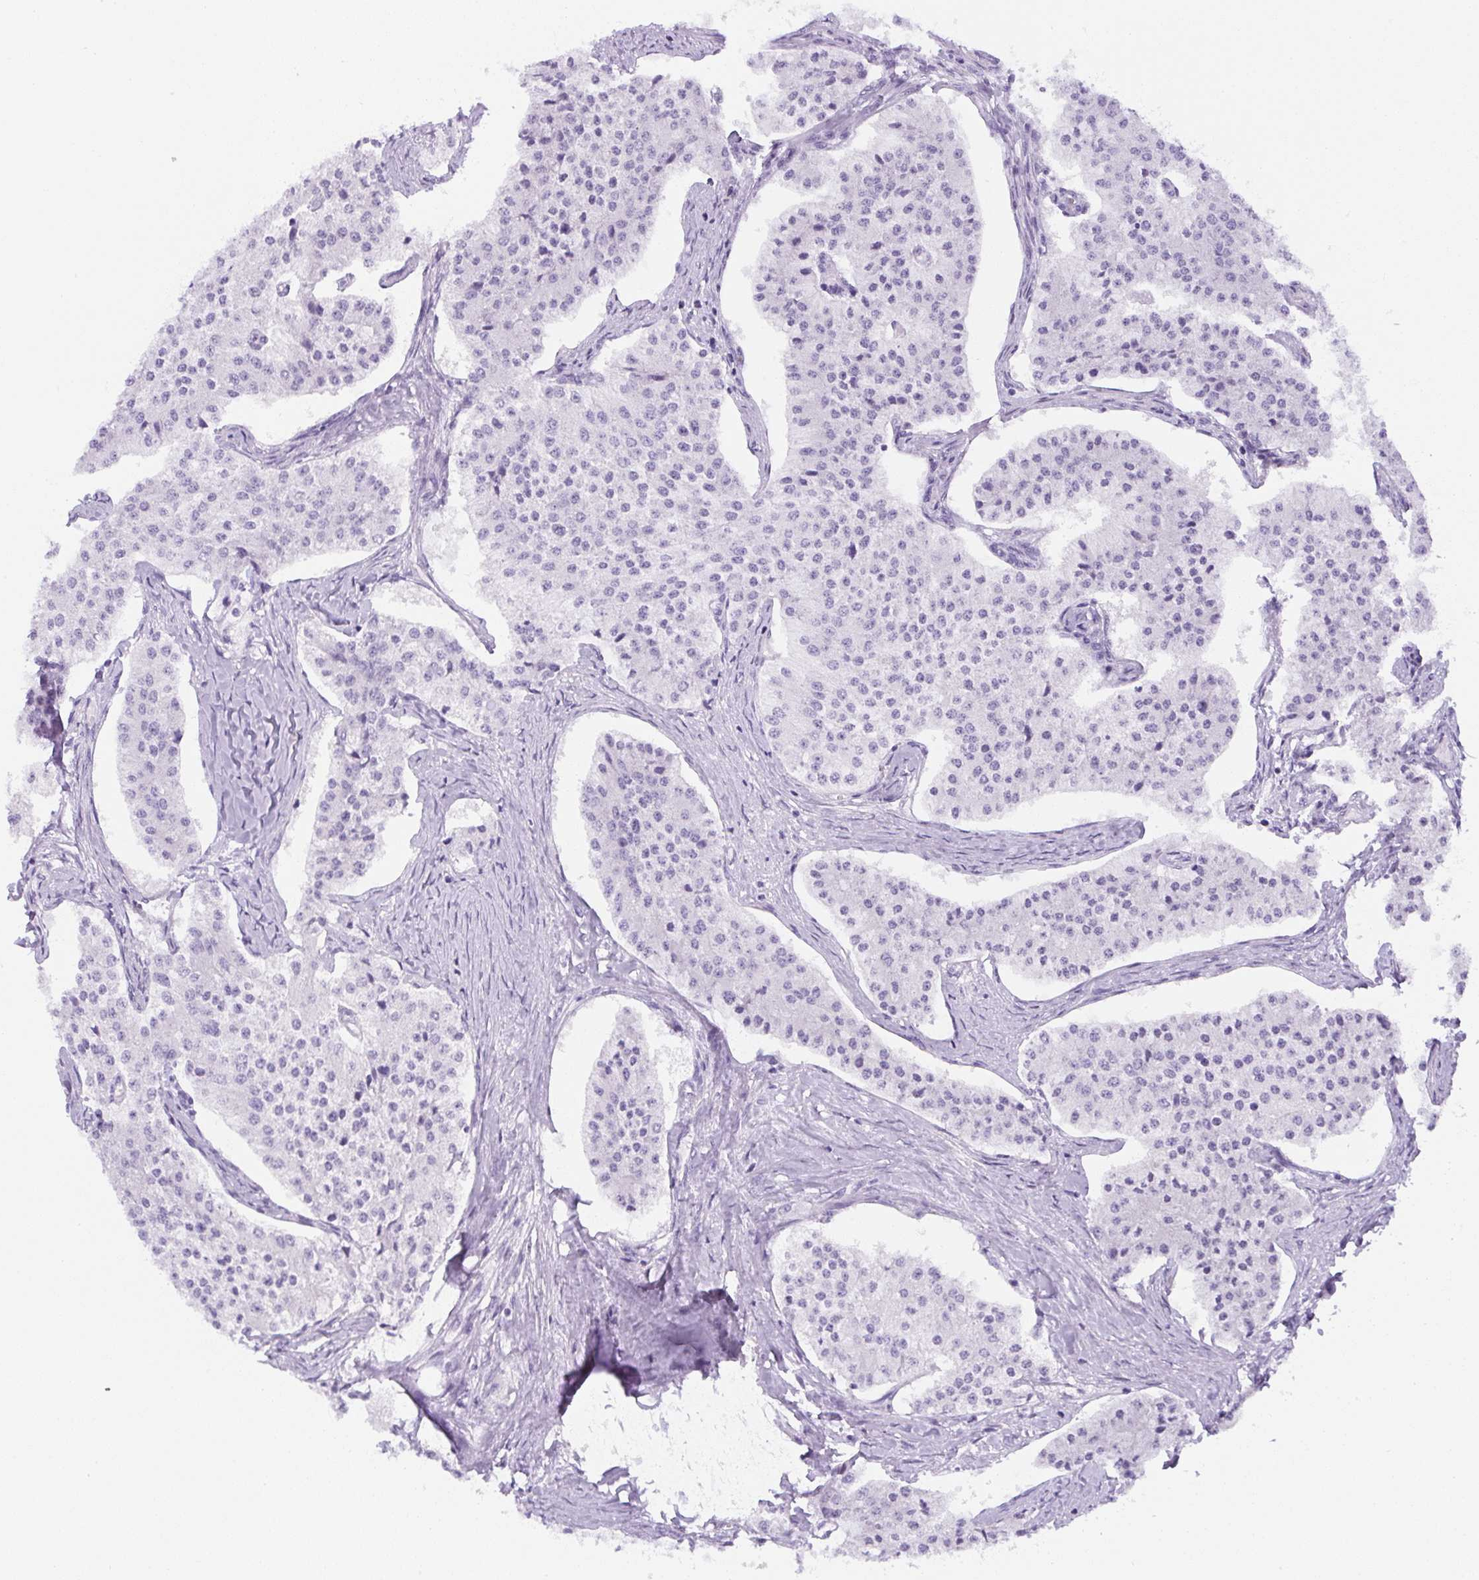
{"staining": {"intensity": "negative", "quantity": "none", "location": "none"}, "tissue": "carcinoid", "cell_type": "Tumor cells", "image_type": "cancer", "snomed": [{"axis": "morphology", "description": "Carcinoid, malignant, NOS"}, {"axis": "topography", "description": "Colon"}], "caption": "Tumor cells are negative for brown protein staining in carcinoid.", "gene": "ADAMTS19", "patient": {"sex": "female", "age": 52}}